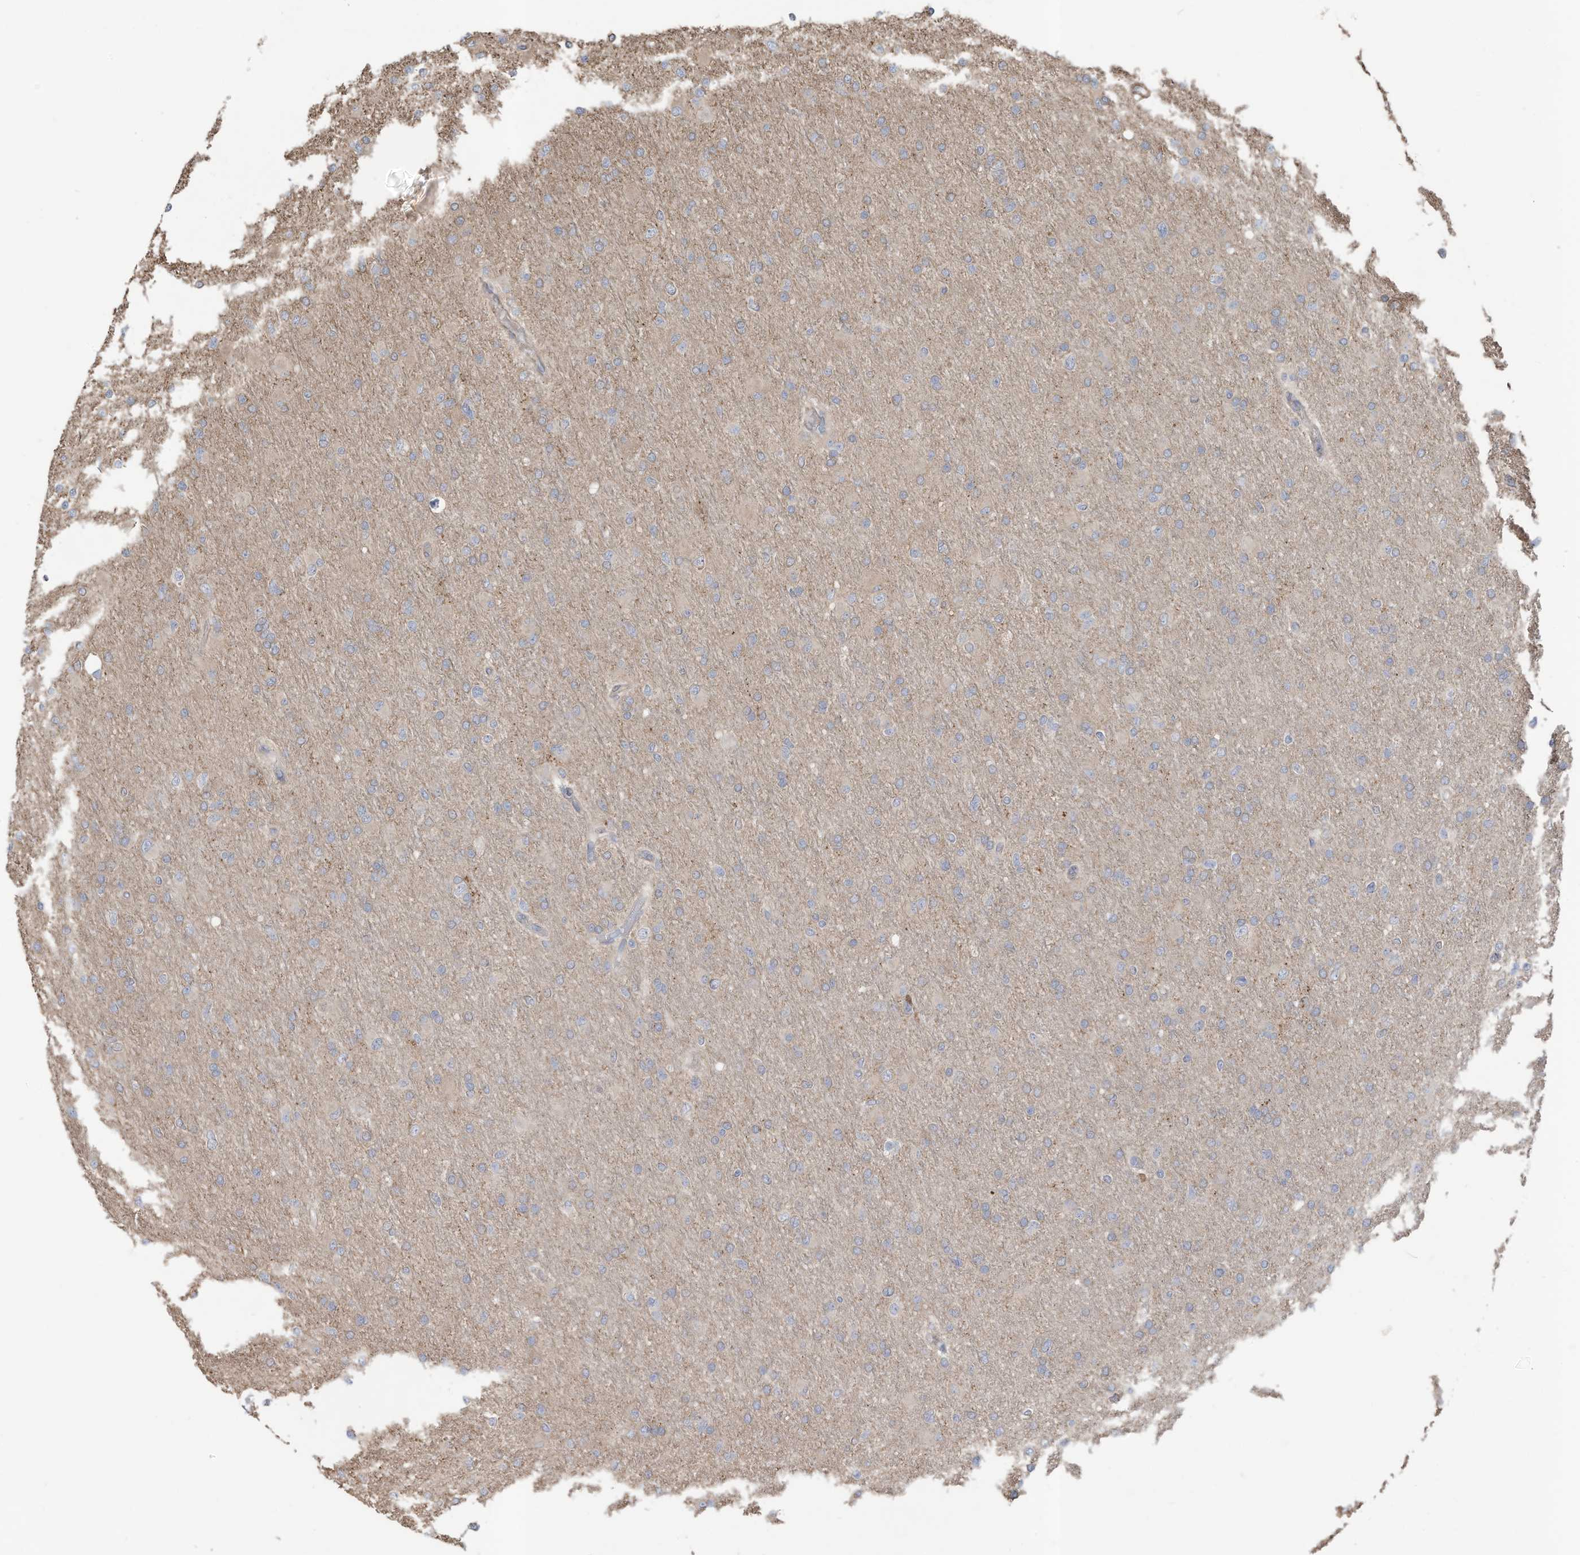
{"staining": {"intensity": "negative", "quantity": "none", "location": "none"}, "tissue": "glioma", "cell_type": "Tumor cells", "image_type": "cancer", "snomed": [{"axis": "morphology", "description": "Glioma, malignant, High grade"}, {"axis": "topography", "description": "Cerebral cortex"}], "caption": "High magnification brightfield microscopy of malignant glioma (high-grade) stained with DAB (3,3'-diaminobenzidine) (brown) and counterstained with hematoxylin (blue): tumor cells show no significant staining. (Stains: DAB immunohistochemistry (IHC) with hematoxylin counter stain, Microscopy: brightfield microscopy at high magnification).", "gene": "SLC17A7", "patient": {"sex": "female", "age": 36}}